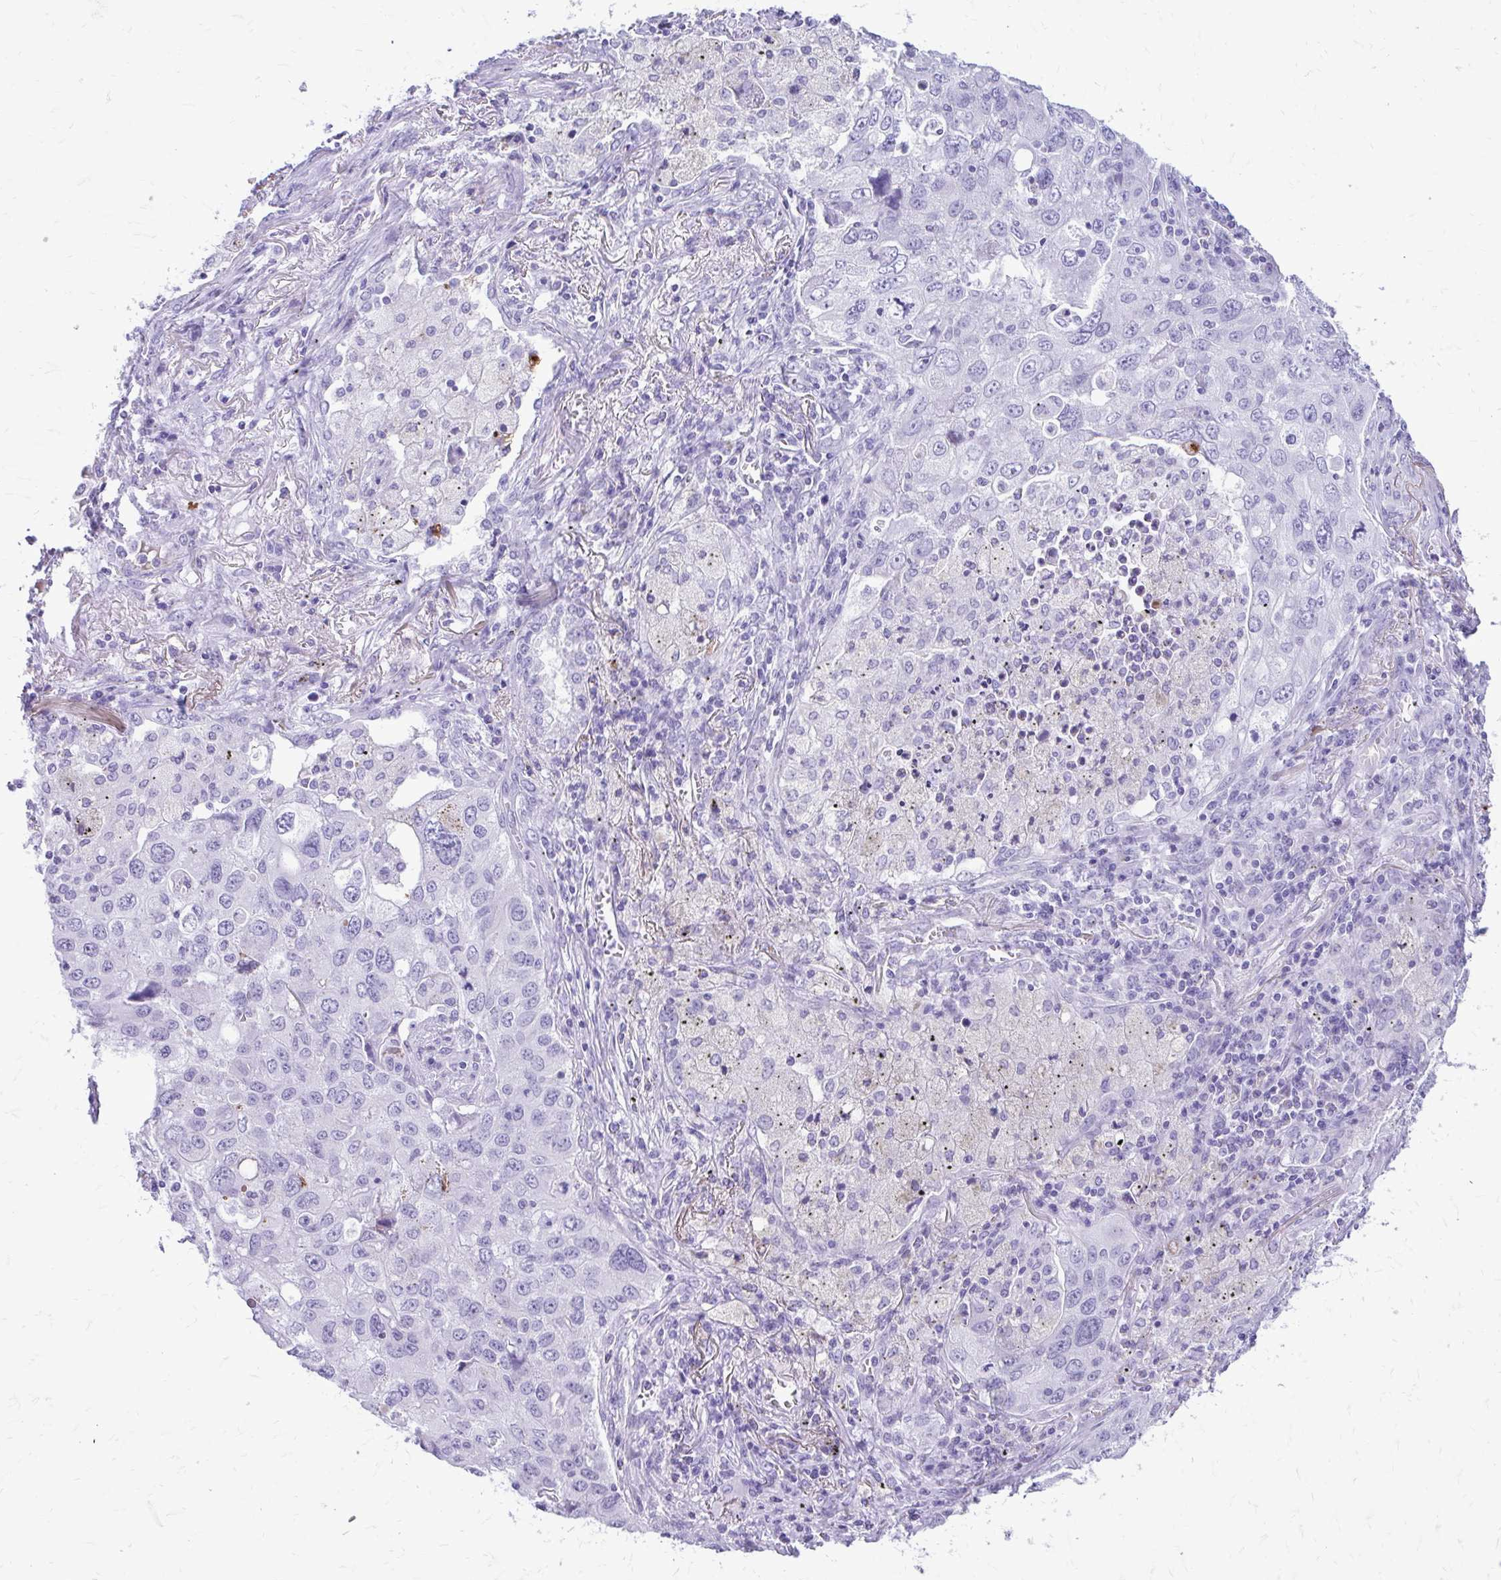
{"staining": {"intensity": "negative", "quantity": "none", "location": "none"}, "tissue": "lung cancer", "cell_type": "Tumor cells", "image_type": "cancer", "snomed": [{"axis": "morphology", "description": "Adenocarcinoma, NOS"}, {"axis": "morphology", "description": "Adenocarcinoma, metastatic, NOS"}, {"axis": "topography", "description": "Lymph node"}, {"axis": "topography", "description": "Lung"}], "caption": "Photomicrograph shows no protein expression in tumor cells of adenocarcinoma (lung) tissue. (DAB (3,3'-diaminobenzidine) IHC, high magnification).", "gene": "SATL1", "patient": {"sex": "female", "age": 42}}